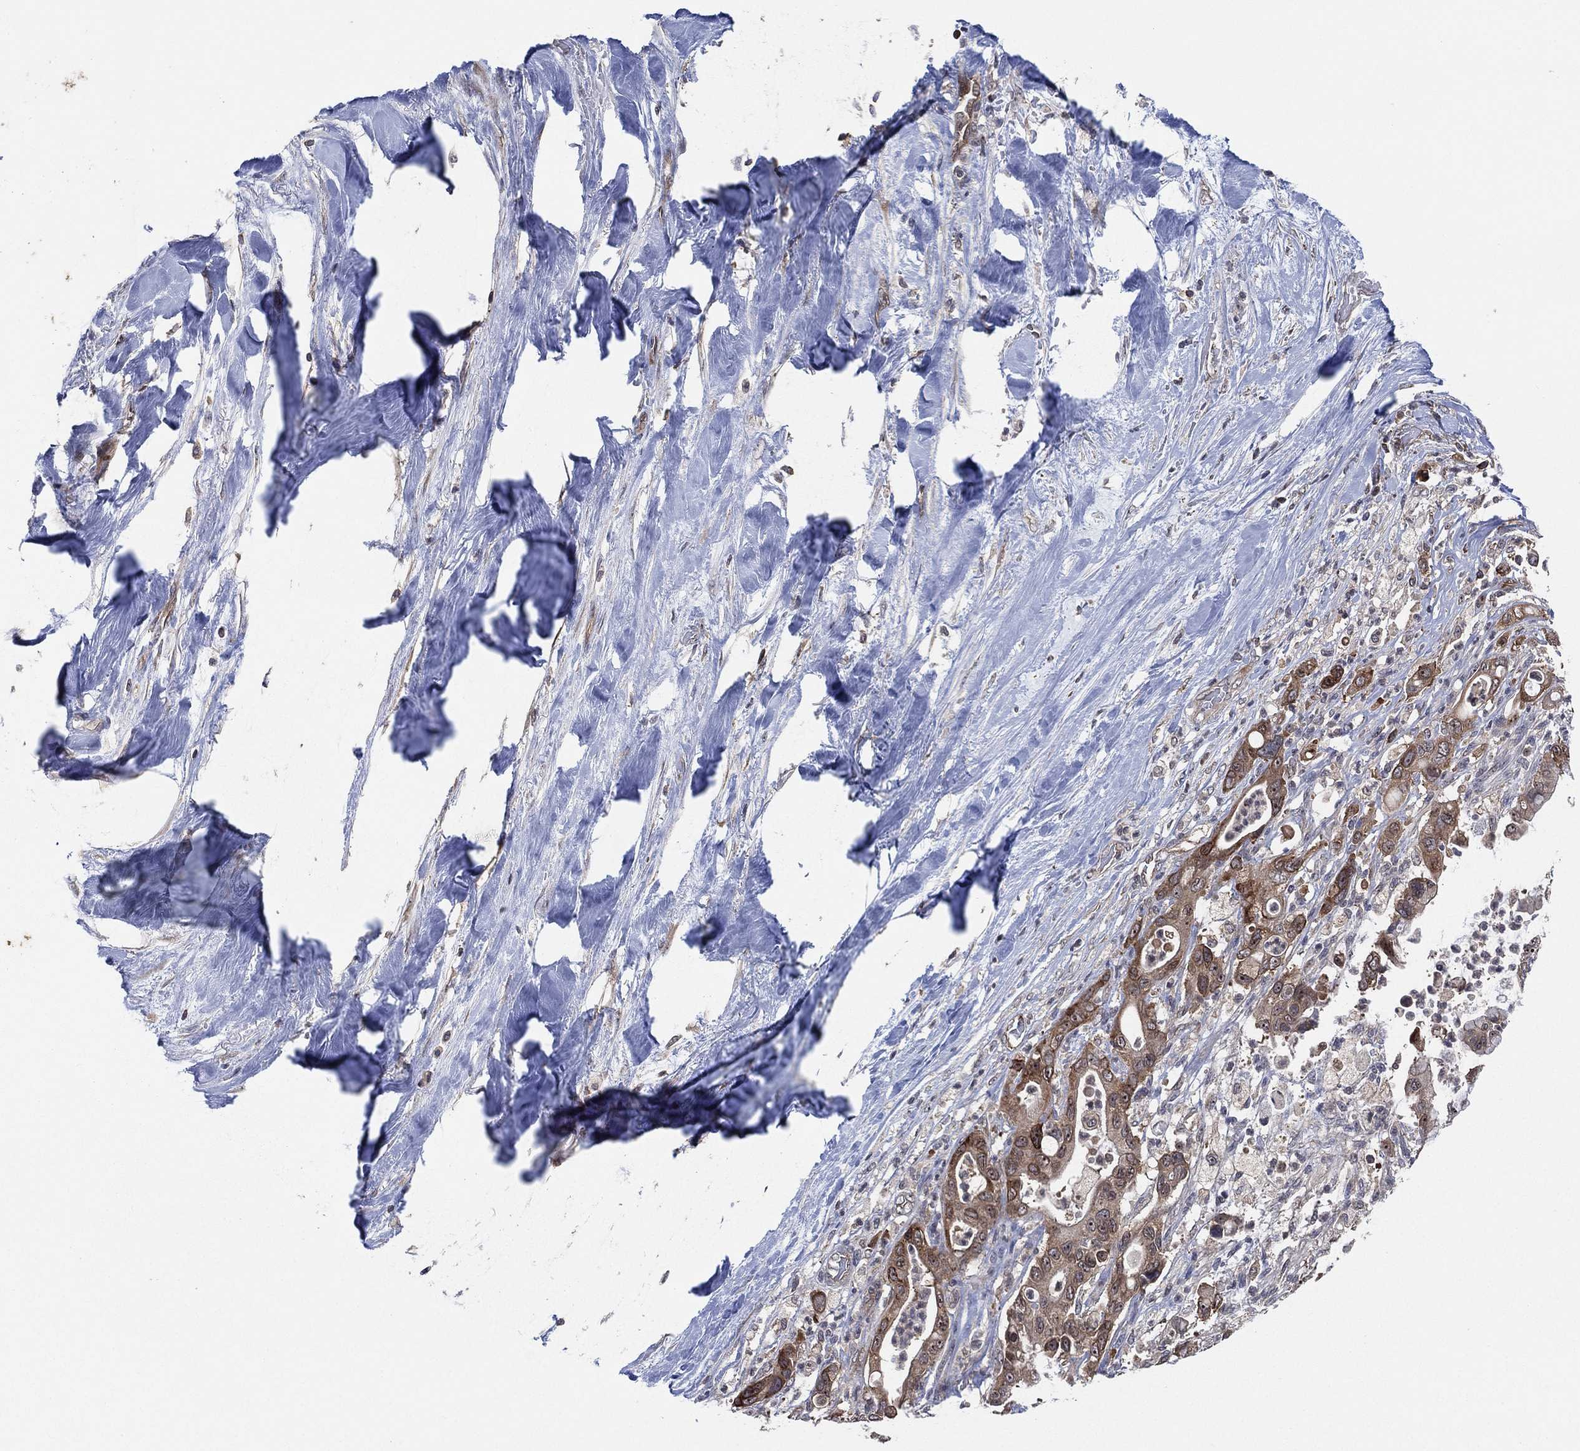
{"staining": {"intensity": "weak", "quantity": "25%-75%", "location": "cytoplasmic/membranous"}, "tissue": "liver cancer", "cell_type": "Tumor cells", "image_type": "cancer", "snomed": [{"axis": "morphology", "description": "Cholangiocarcinoma"}, {"axis": "topography", "description": "Liver"}], "caption": "The micrograph reveals a brown stain indicating the presence of a protein in the cytoplasmic/membranous of tumor cells in liver cancer.", "gene": "TMCO1", "patient": {"sex": "female", "age": 54}}